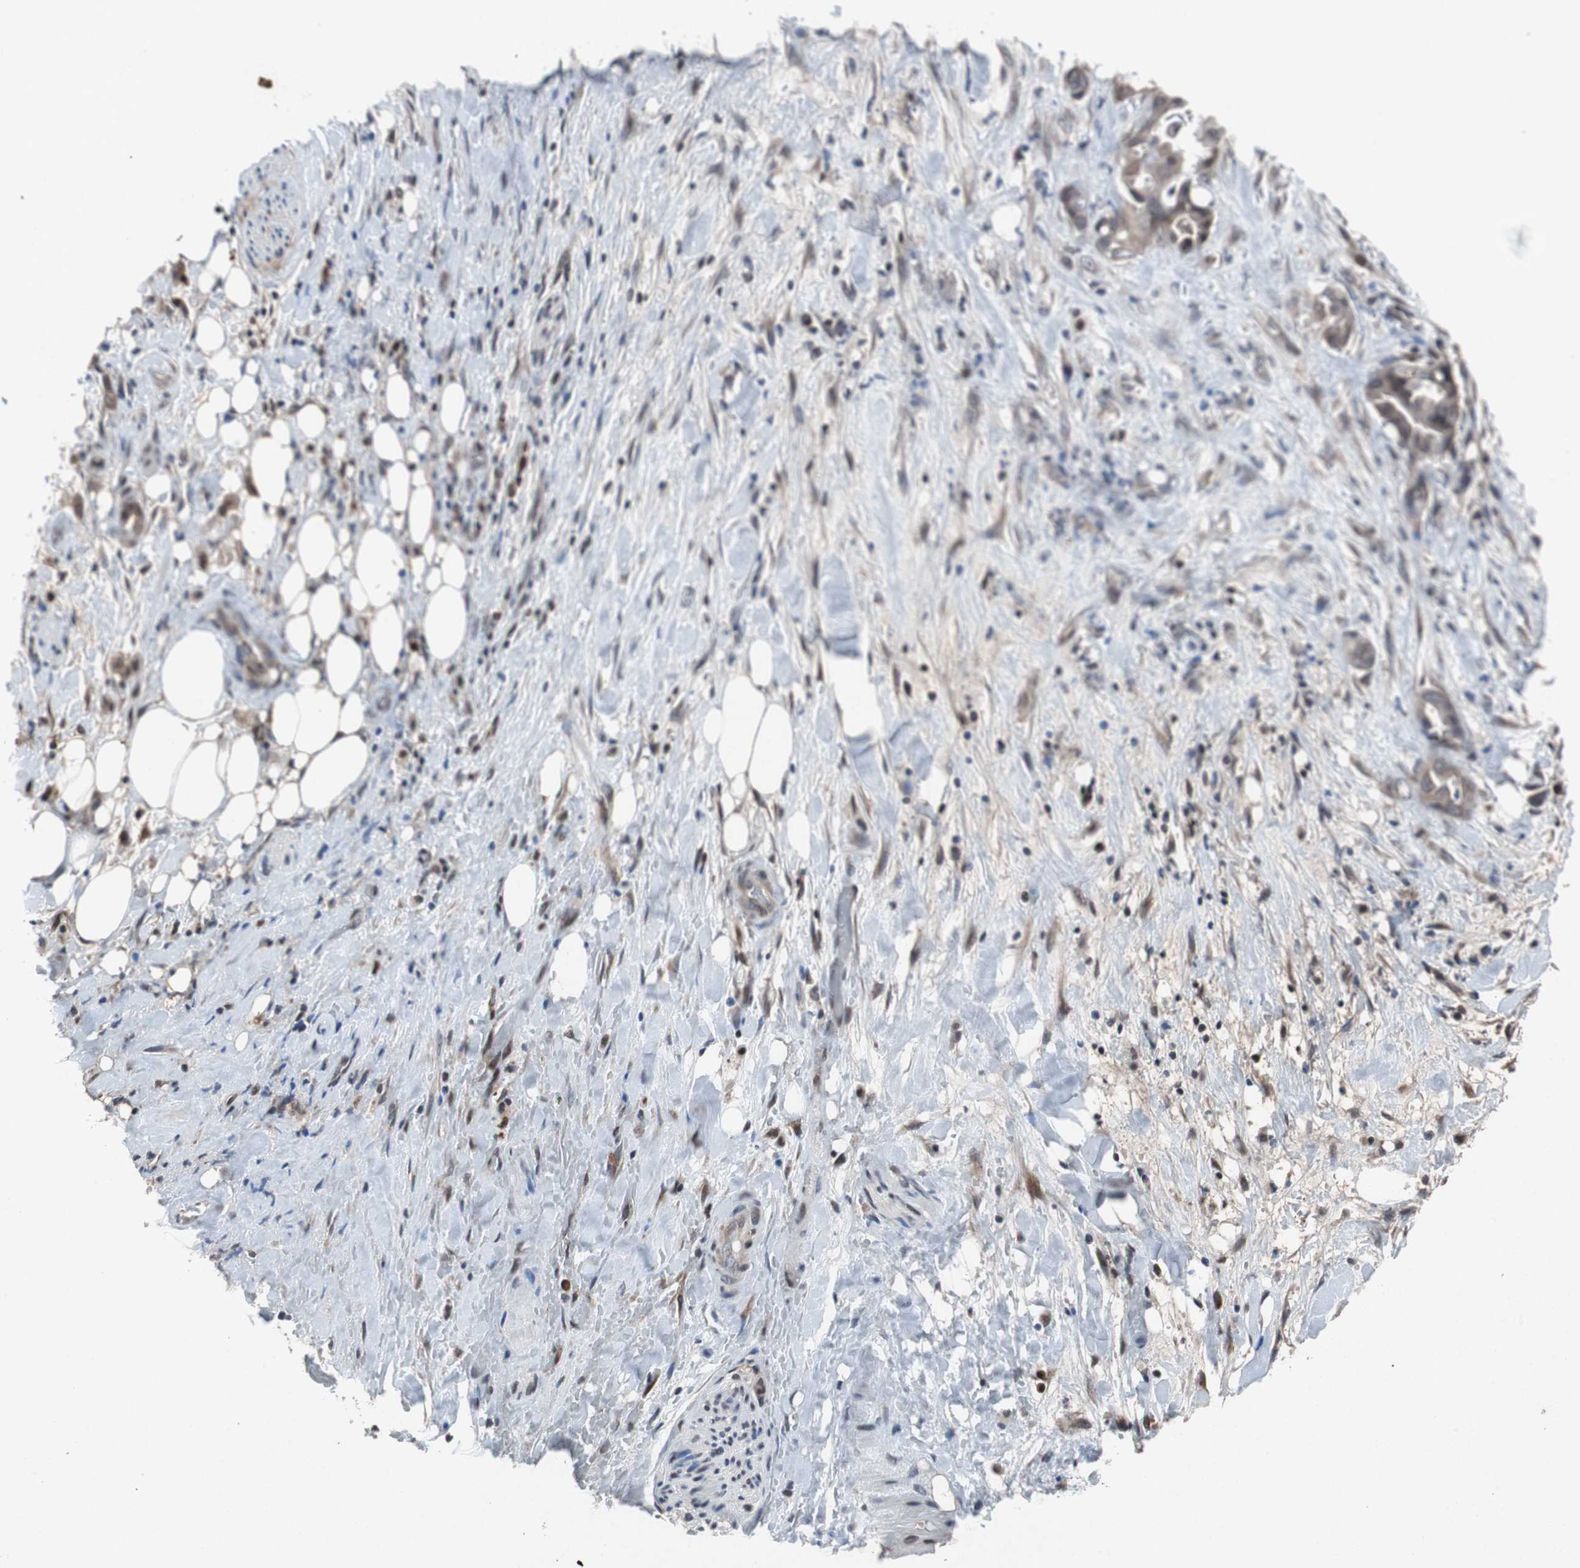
{"staining": {"intensity": "moderate", "quantity": "<25%", "location": "cytoplasmic/membranous"}, "tissue": "liver cancer", "cell_type": "Tumor cells", "image_type": "cancer", "snomed": [{"axis": "morphology", "description": "Cholangiocarcinoma"}, {"axis": "topography", "description": "Liver"}], "caption": "There is low levels of moderate cytoplasmic/membranous staining in tumor cells of liver cancer (cholangiocarcinoma), as demonstrated by immunohistochemical staining (brown color).", "gene": "TP63", "patient": {"sex": "female", "age": 68}}